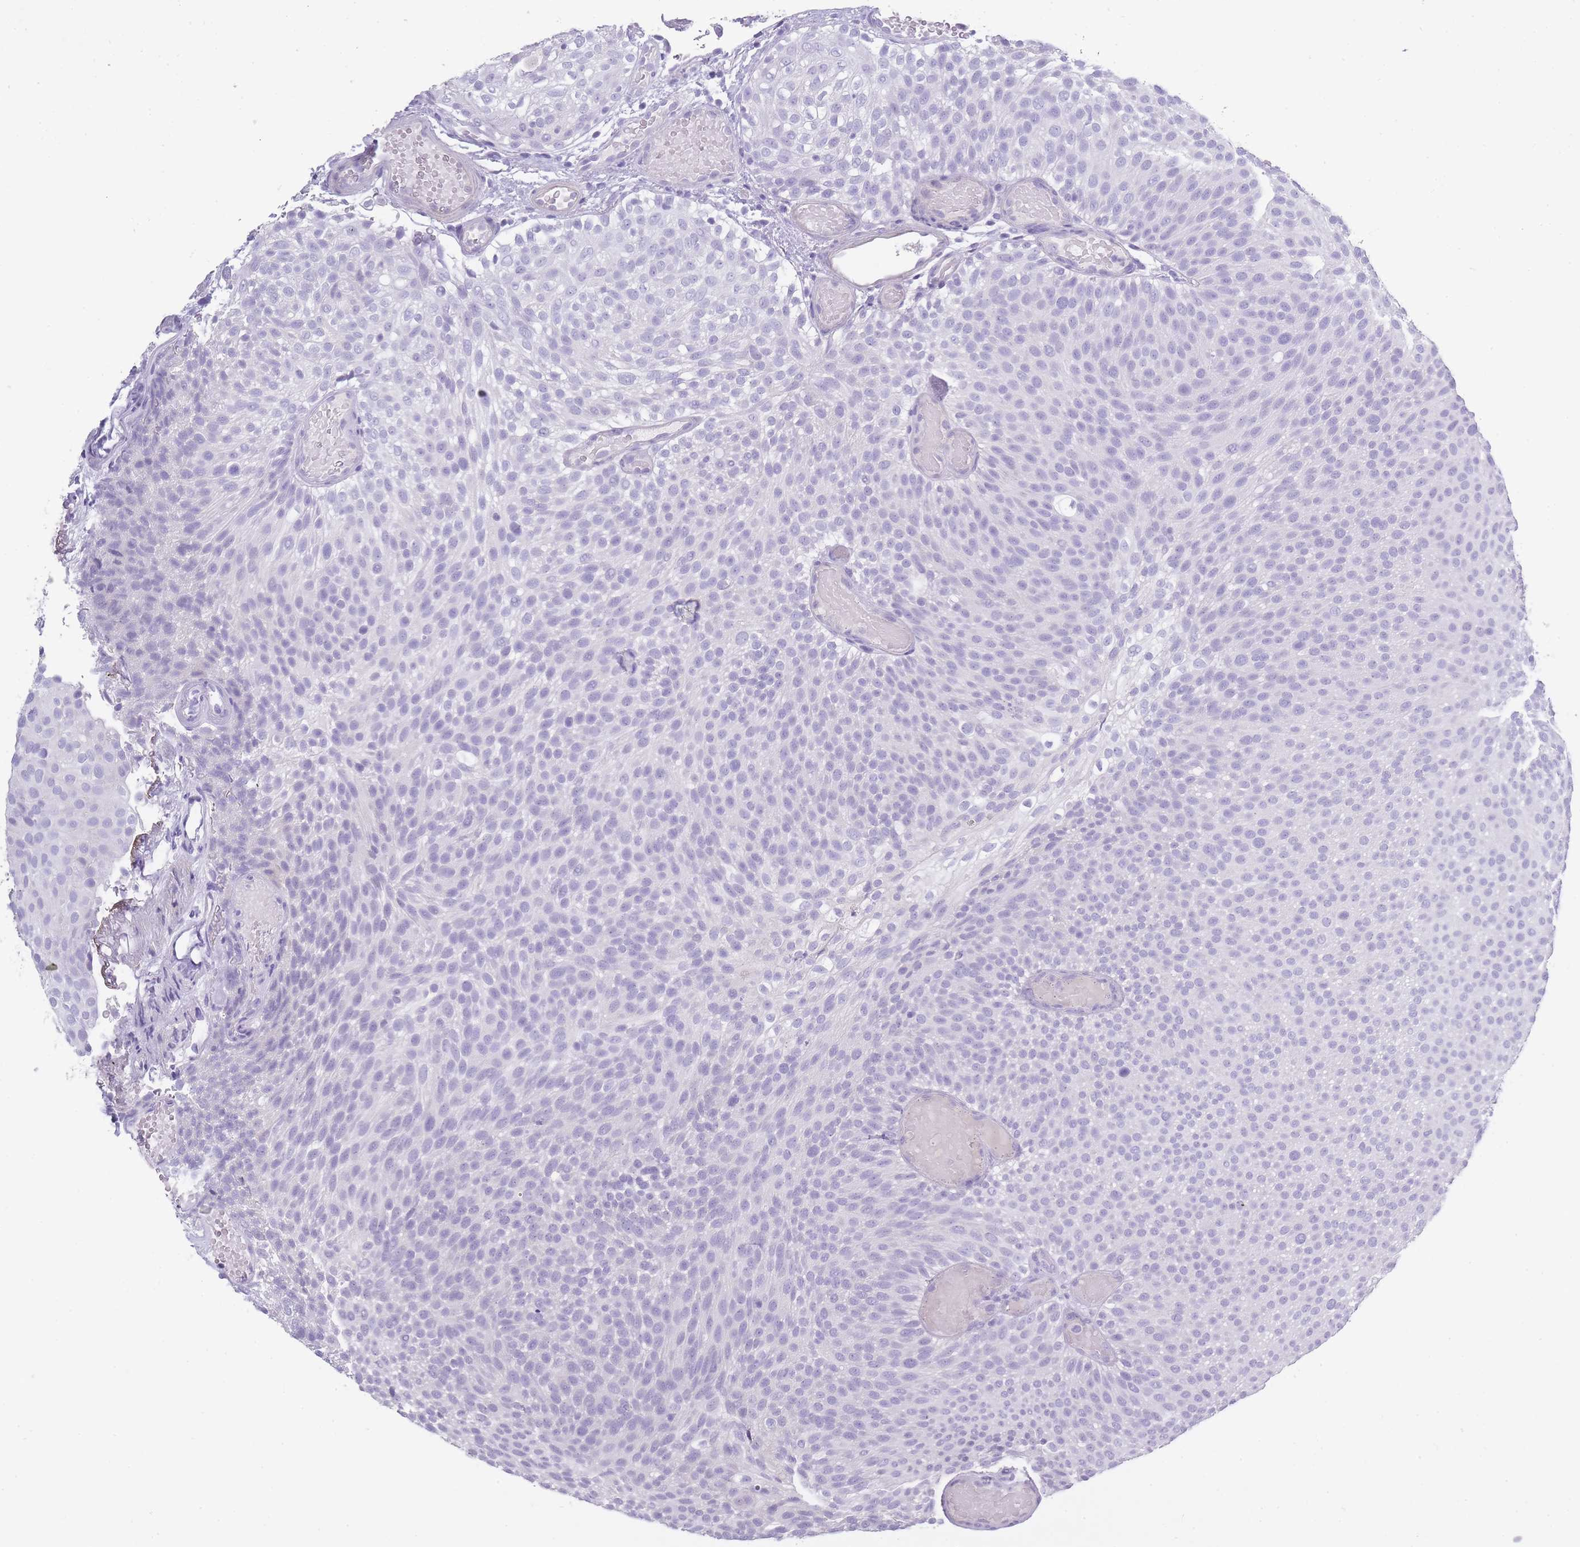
{"staining": {"intensity": "negative", "quantity": "none", "location": "none"}, "tissue": "urothelial cancer", "cell_type": "Tumor cells", "image_type": "cancer", "snomed": [{"axis": "morphology", "description": "Urothelial carcinoma, Low grade"}, {"axis": "topography", "description": "Urinary bladder"}], "caption": "Tumor cells show no significant positivity in urothelial cancer.", "gene": "TCP11", "patient": {"sex": "male", "age": 78}}